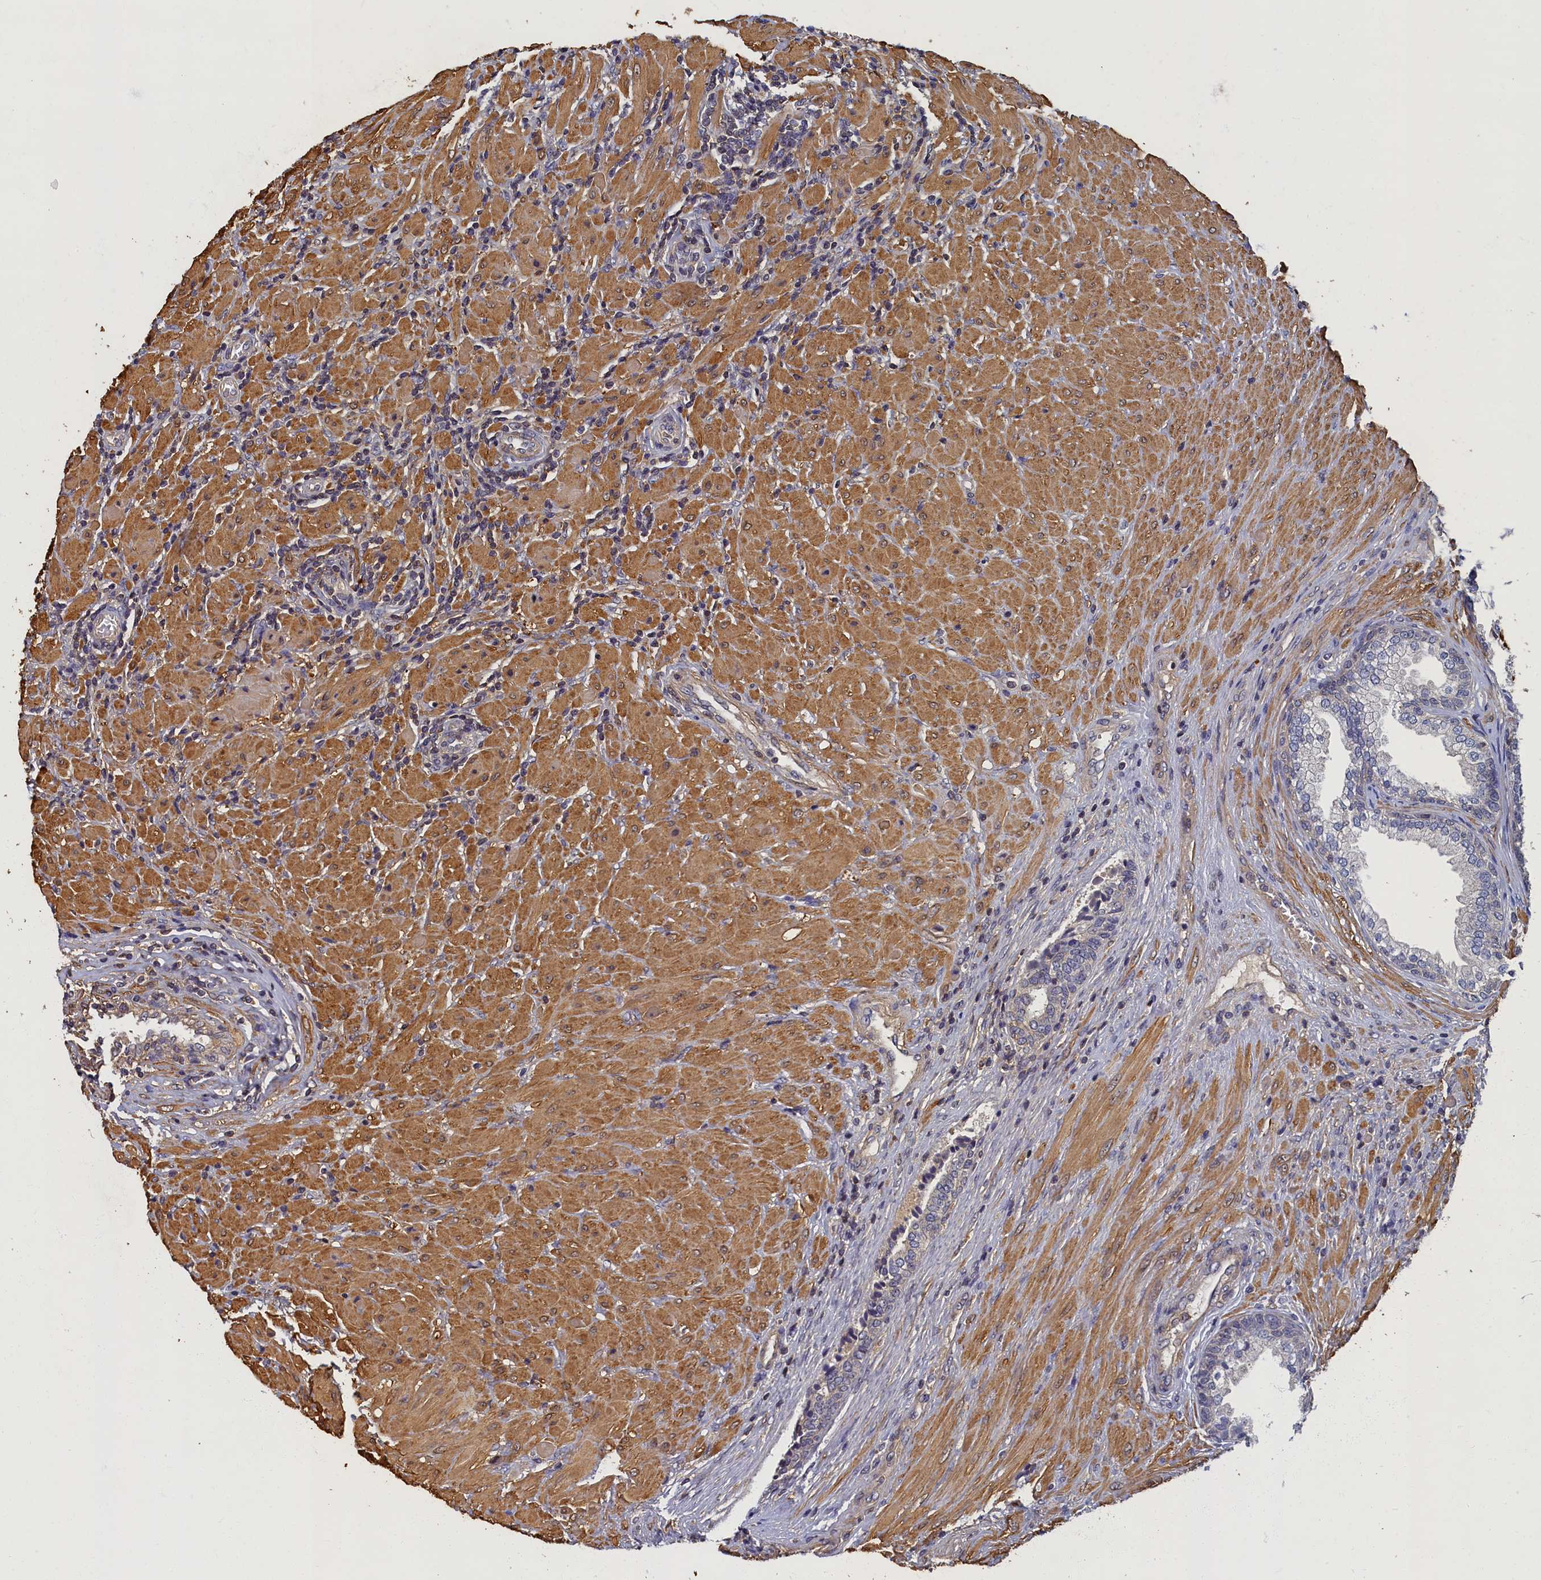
{"staining": {"intensity": "negative", "quantity": "none", "location": "none"}, "tissue": "prostate", "cell_type": "Glandular cells", "image_type": "normal", "snomed": [{"axis": "morphology", "description": "Normal tissue, NOS"}, {"axis": "topography", "description": "Prostate"}], "caption": "Glandular cells show no significant protein staining in unremarkable prostate. Nuclei are stained in blue.", "gene": "TBCB", "patient": {"sex": "male", "age": 76}}